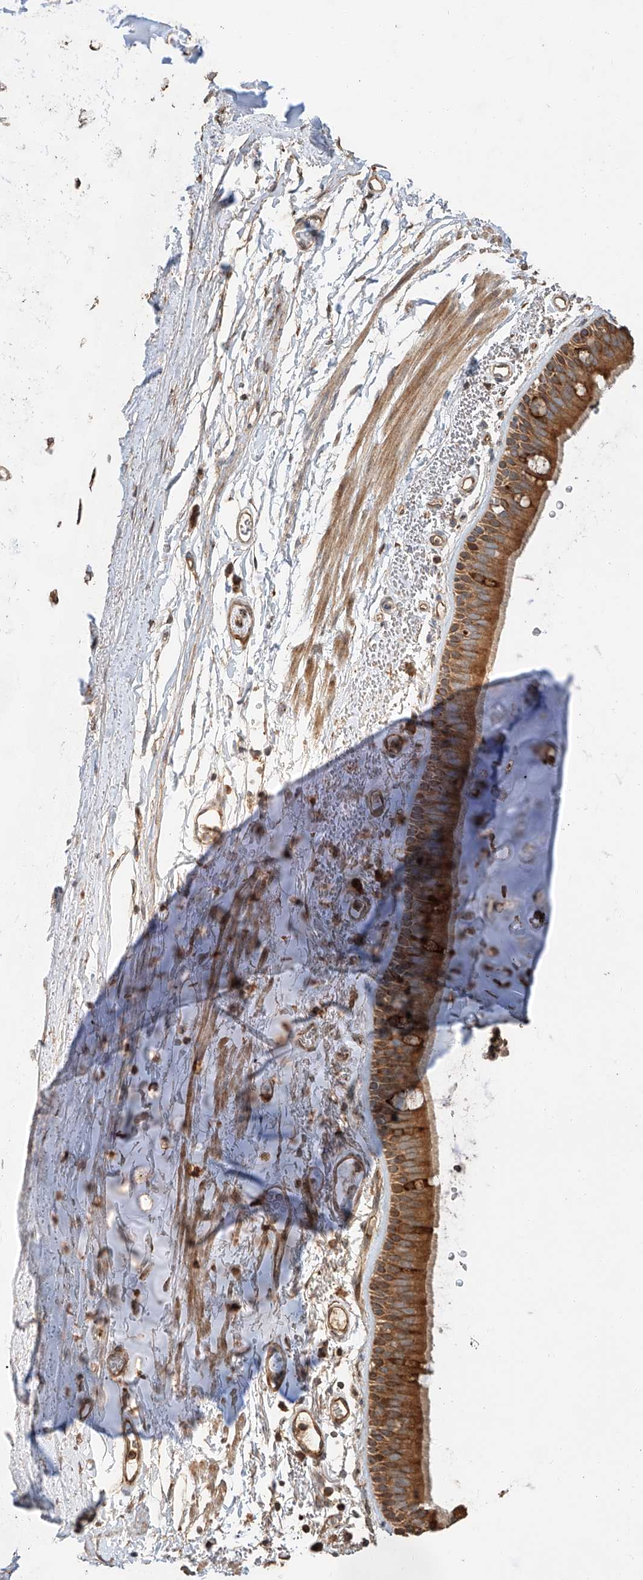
{"staining": {"intensity": "moderate", "quantity": ">75%", "location": "cytoplasmic/membranous"}, "tissue": "bronchus", "cell_type": "Respiratory epithelial cells", "image_type": "normal", "snomed": [{"axis": "morphology", "description": "Normal tissue, NOS"}, {"axis": "topography", "description": "Lymph node"}, {"axis": "topography", "description": "Bronchus"}], "caption": "IHC staining of normal bronchus, which demonstrates medium levels of moderate cytoplasmic/membranous positivity in about >75% of respiratory epithelial cells indicating moderate cytoplasmic/membranous protein staining. The staining was performed using DAB (3,3'-diaminobenzidine) (brown) for protein detection and nuclei were counterstained in hematoxylin (blue).", "gene": "ZNF84", "patient": {"sex": "female", "age": 70}}